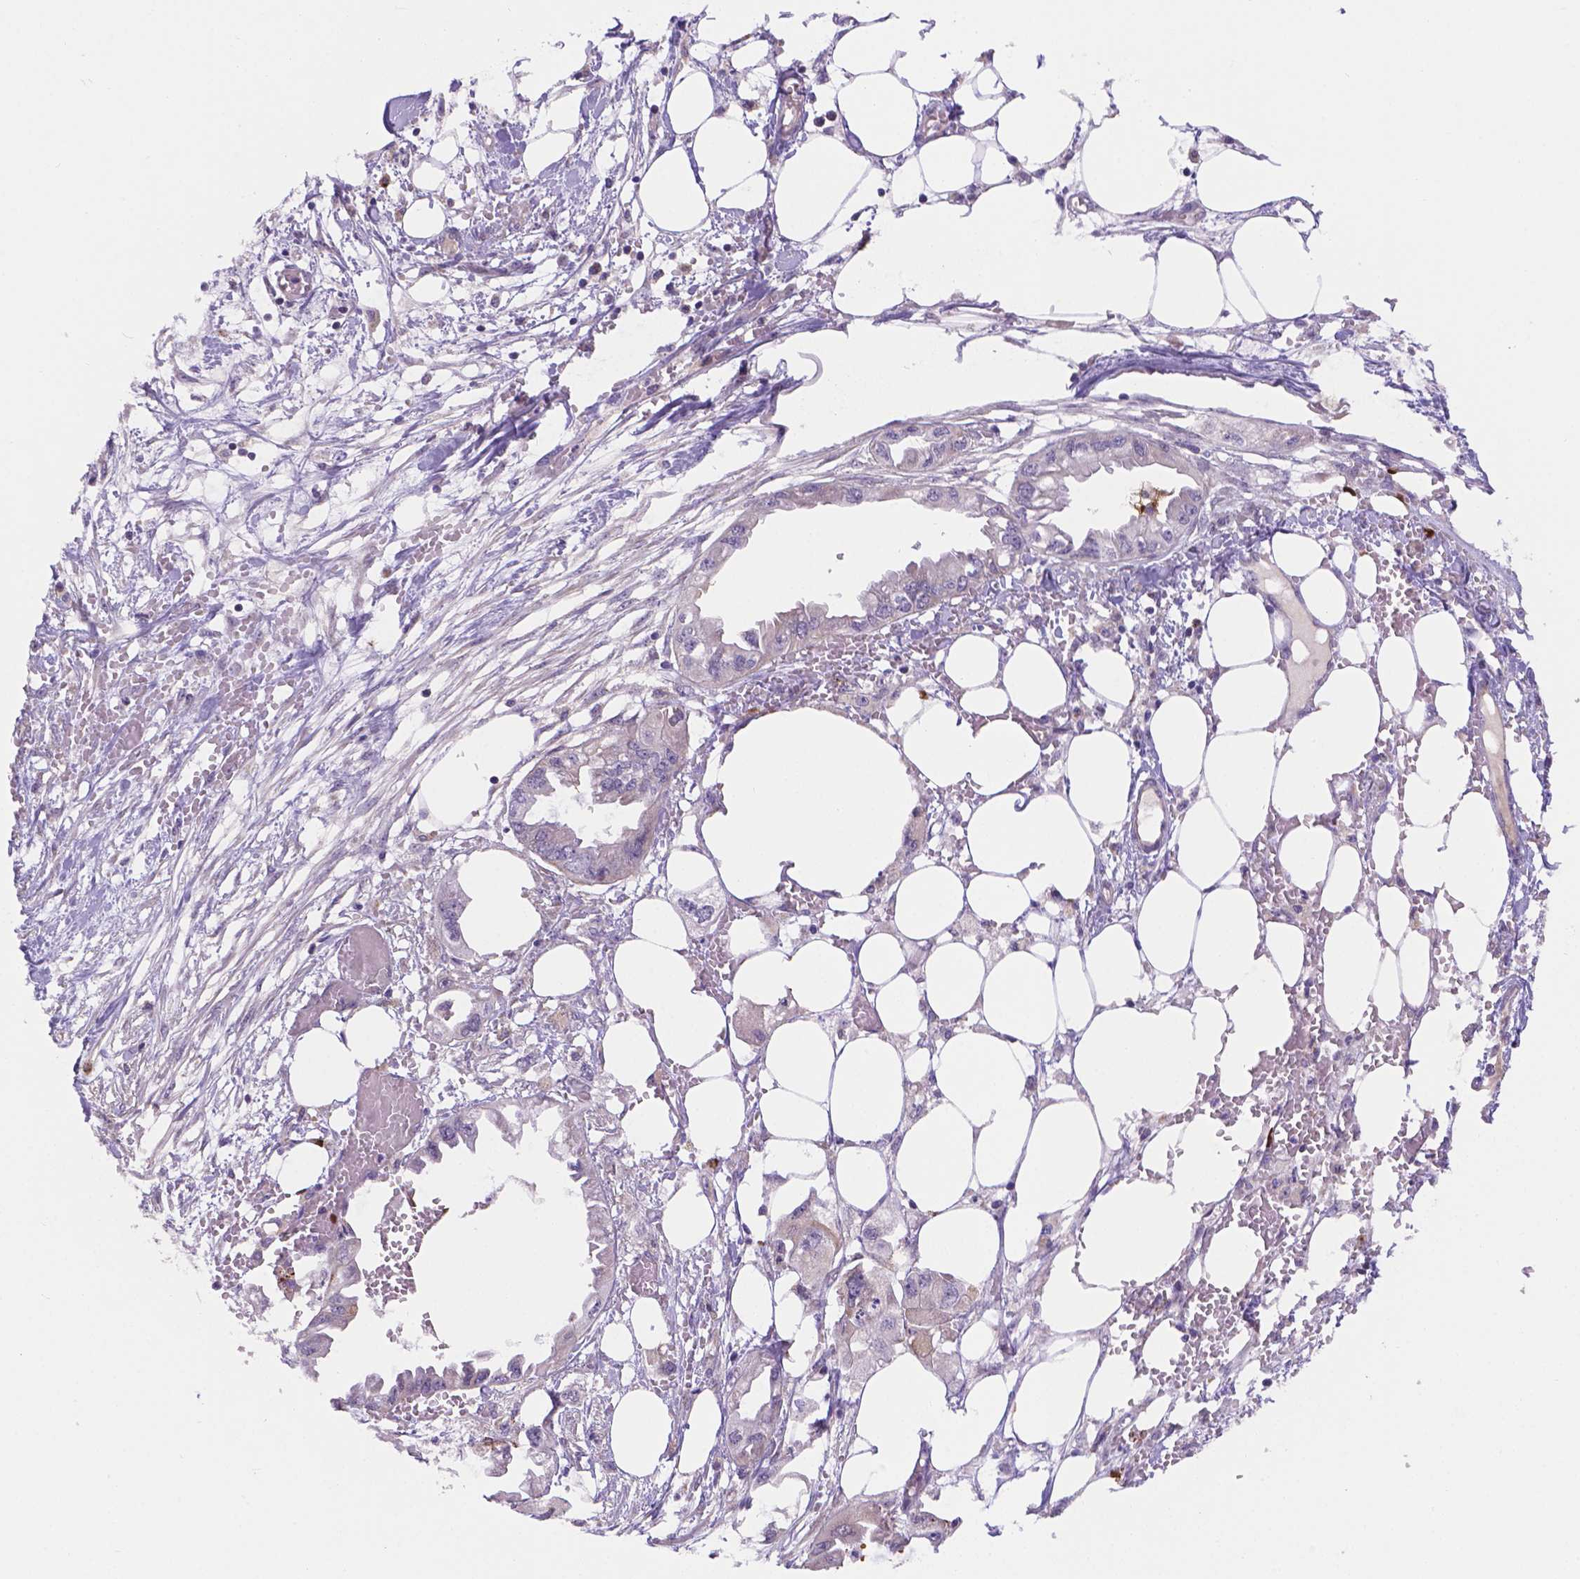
{"staining": {"intensity": "negative", "quantity": "none", "location": "none"}, "tissue": "endometrial cancer", "cell_type": "Tumor cells", "image_type": "cancer", "snomed": [{"axis": "morphology", "description": "Adenocarcinoma, NOS"}, {"axis": "morphology", "description": "Adenocarcinoma, metastatic, NOS"}, {"axis": "topography", "description": "Adipose tissue"}, {"axis": "topography", "description": "Endometrium"}], "caption": "Immunohistochemistry (IHC) photomicrograph of neoplastic tissue: human endometrial cancer (adenocarcinoma) stained with DAB displays no significant protein positivity in tumor cells.", "gene": "CYYR1", "patient": {"sex": "female", "age": 67}}